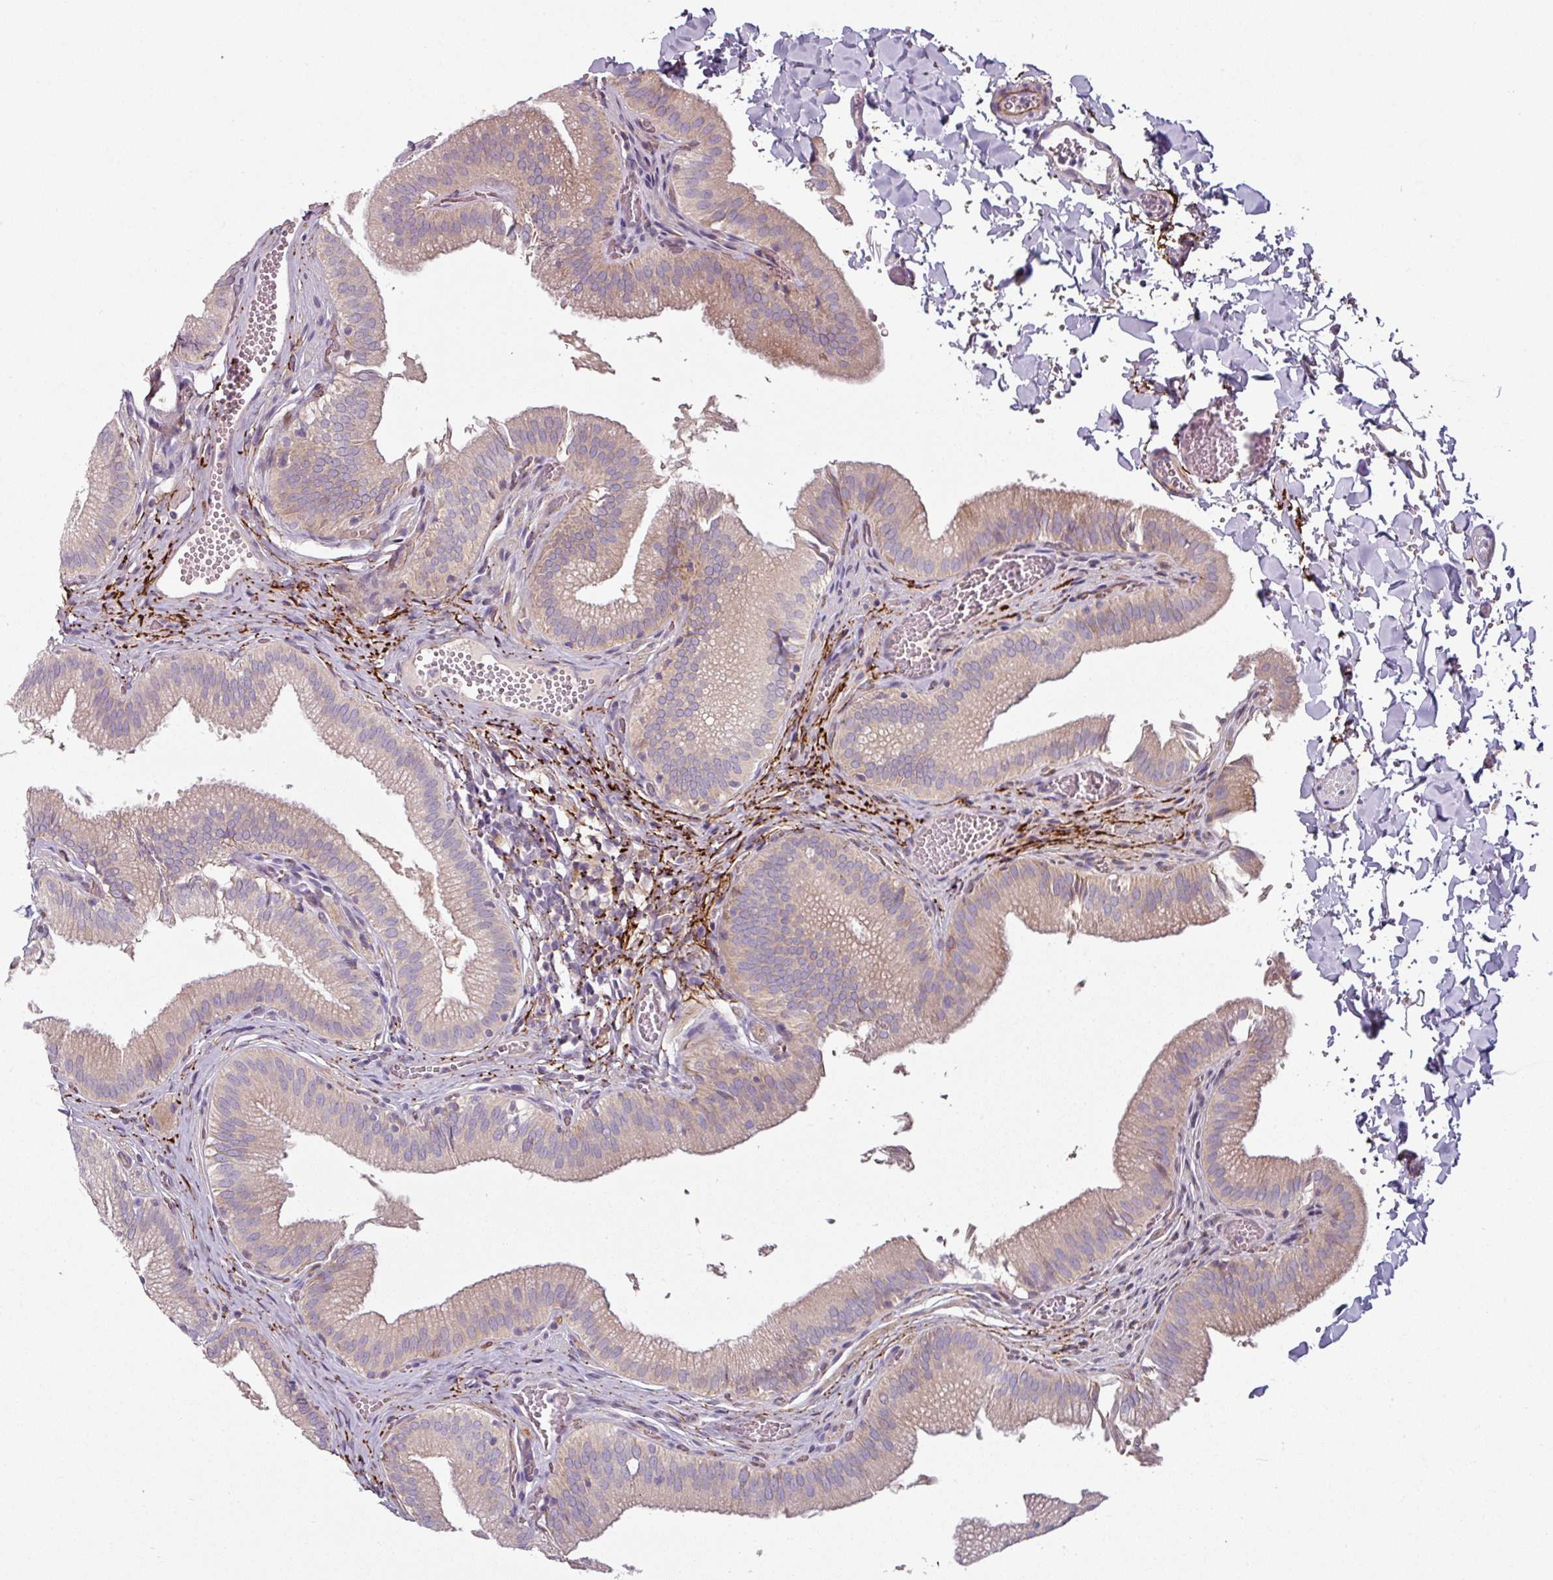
{"staining": {"intensity": "moderate", "quantity": "25%-75%", "location": "cytoplasmic/membranous"}, "tissue": "gallbladder", "cell_type": "Glandular cells", "image_type": "normal", "snomed": [{"axis": "morphology", "description": "Normal tissue, NOS"}, {"axis": "topography", "description": "Gallbladder"}, {"axis": "topography", "description": "Peripheral nerve tissue"}], "caption": "A brown stain shows moderate cytoplasmic/membranous expression of a protein in glandular cells of normal human gallbladder. Nuclei are stained in blue.", "gene": "MTMR14", "patient": {"sex": "male", "age": 17}}